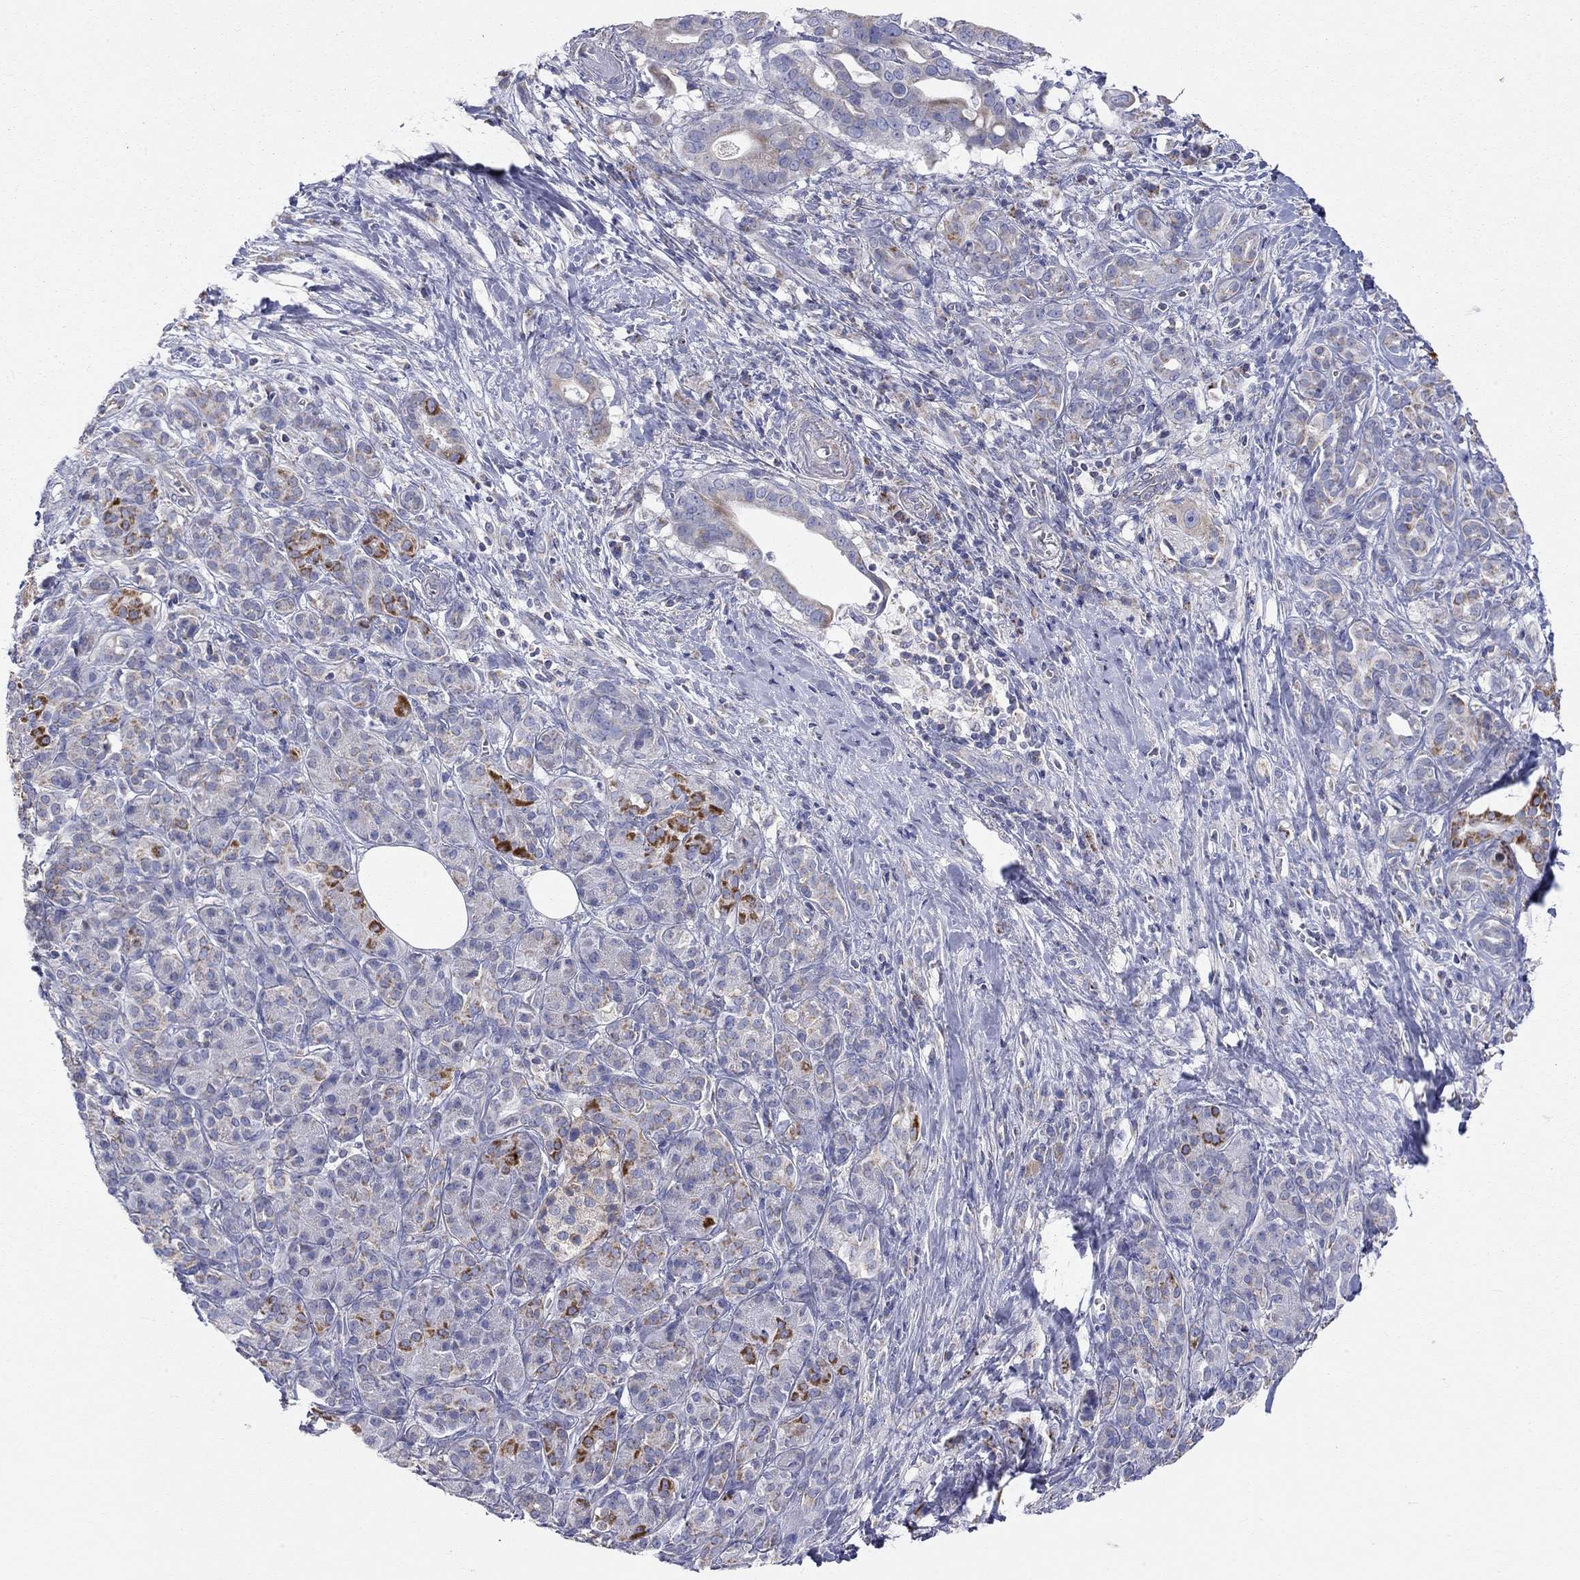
{"staining": {"intensity": "weak", "quantity": "<25%", "location": "cytoplasmic/membranous"}, "tissue": "pancreatic cancer", "cell_type": "Tumor cells", "image_type": "cancer", "snomed": [{"axis": "morphology", "description": "Adenocarcinoma, NOS"}, {"axis": "topography", "description": "Pancreas"}], "caption": "Photomicrograph shows no significant protein staining in tumor cells of pancreatic cancer.", "gene": "RCAN1", "patient": {"sex": "male", "age": 61}}